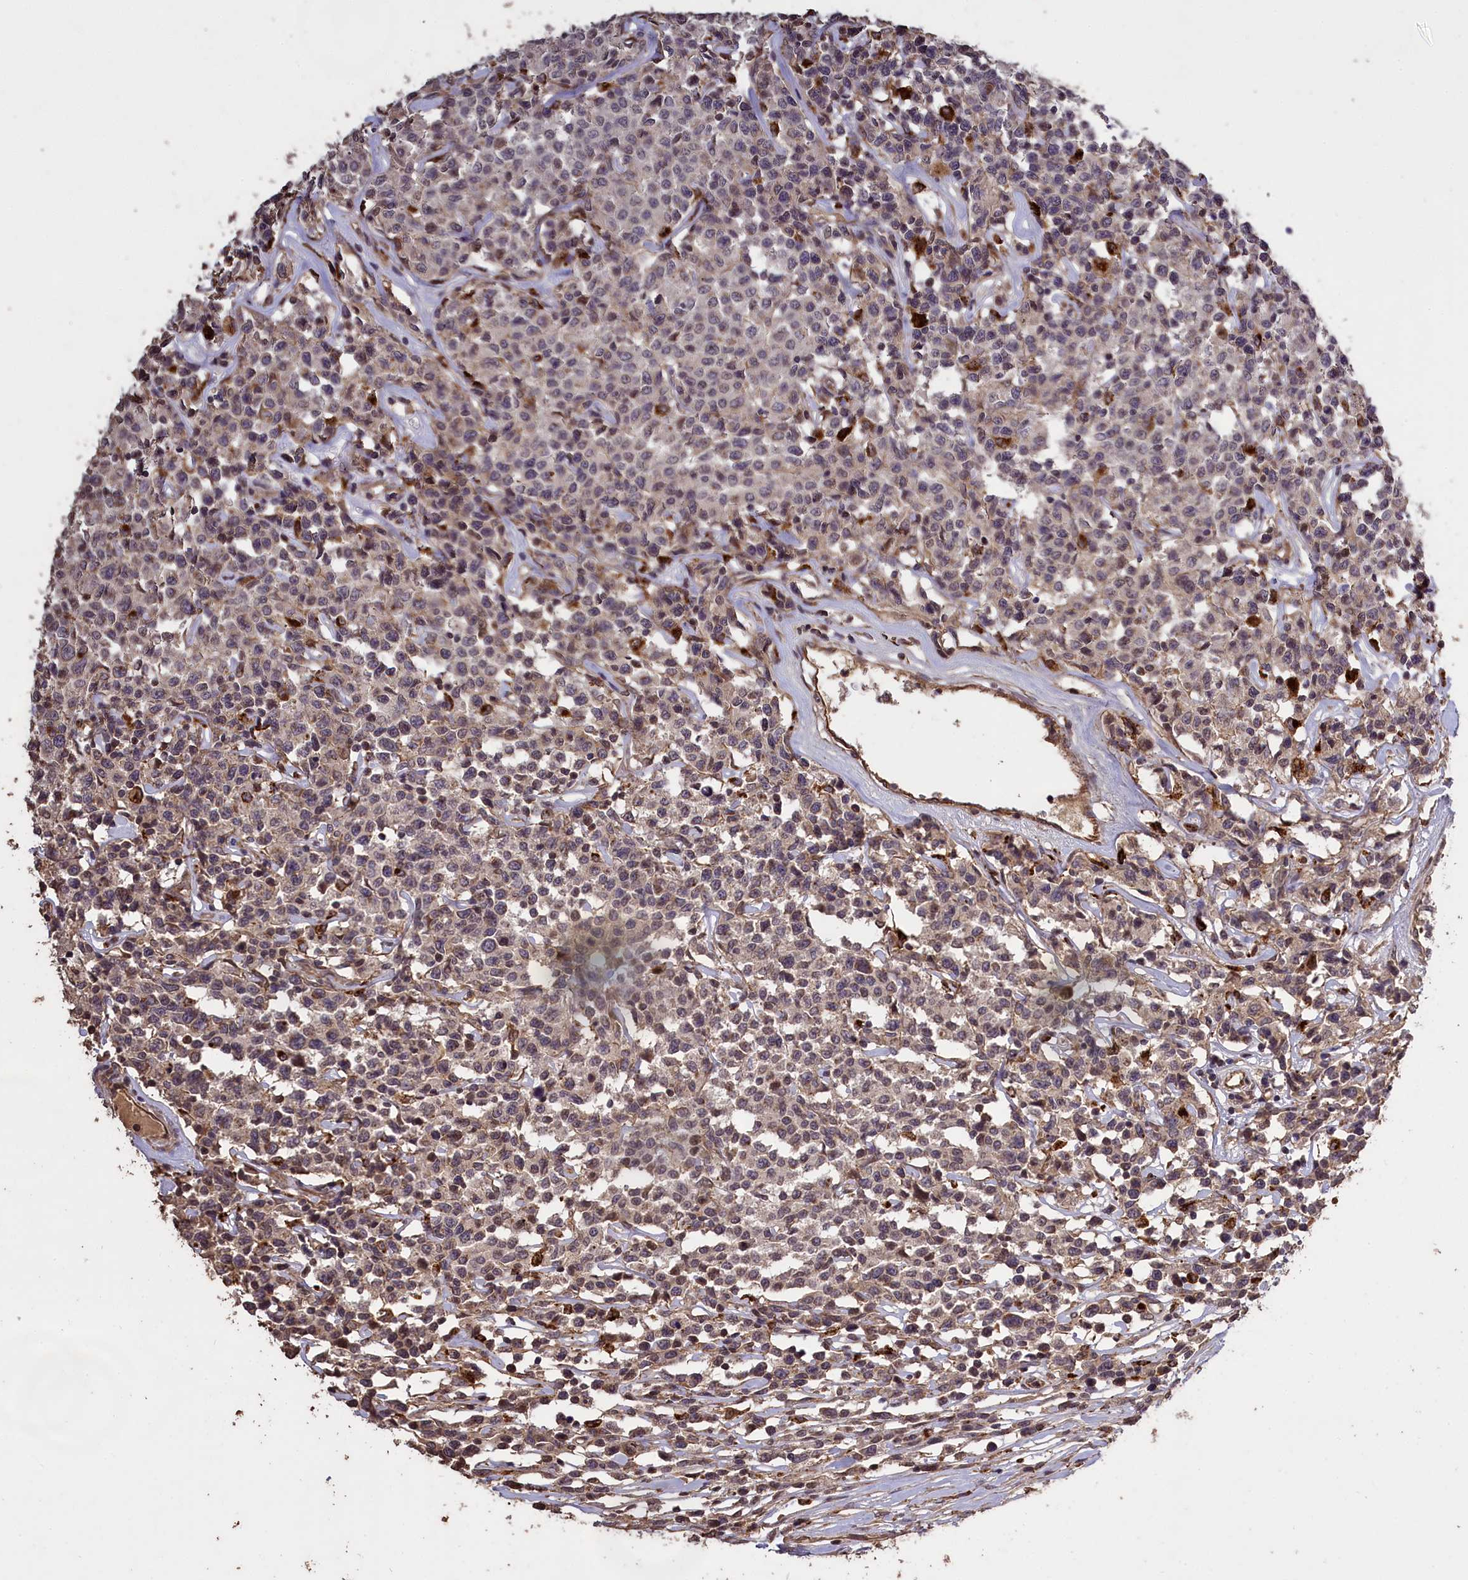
{"staining": {"intensity": "weak", "quantity": "<25%", "location": "nuclear"}, "tissue": "lymphoma", "cell_type": "Tumor cells", "image_type": "cancer", "snomed": [{"axis": "morphology", "description": "Malignant lymphoma, non-Hodgkin's type, Low grade"}, {"axis": "topography", "description": "Small intestine"}], "caption": "A photomicrograph of lymphoma stained for a protein shows no brown staining in tumor cells.", "gene": "CLRN2", "patient": {"sex": "female", "age": 59}}